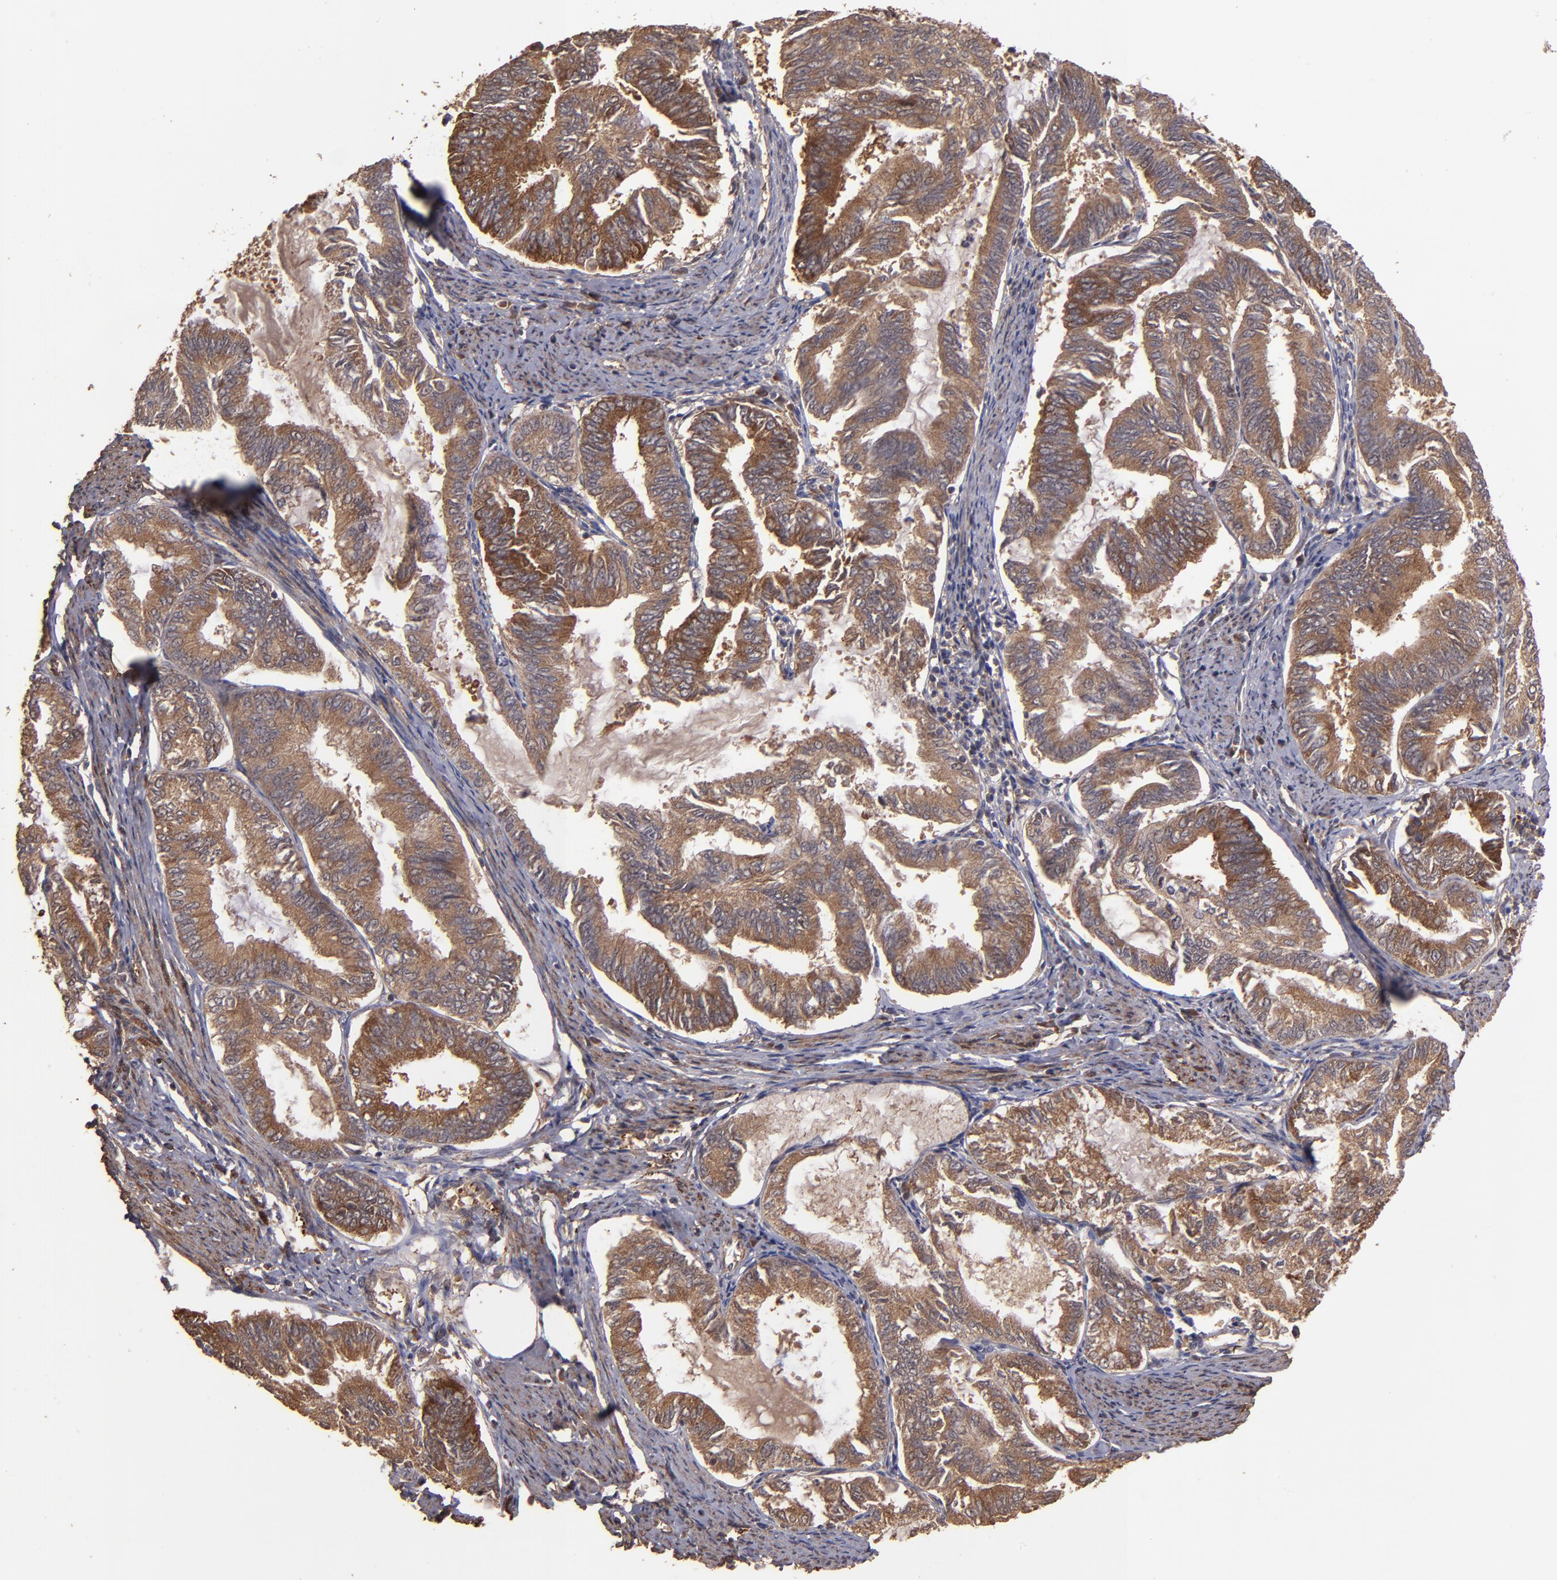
{"staining": {"intensity": "strong", "quantity": ">75%", "location": "cytoplasmic/membranous"}, "tissue": "endometrial cancer", "cell_type": "Tumor cells", "image_type": "cancer", "snomed": [{"axis": "morphology", "description": "Adenocarcinoma, NOS"}, {"axis": "topography", "description": "Endometrium"}], "caption": "Immunohistochemical staining of human endometrial adenocarcinoma exhibits high levels of strong cytoplasmic/membranous expression in approximately >75% of tumor cells.", "gene": "TXNDC16", "patient": {"sex": "female", "age": 86}}